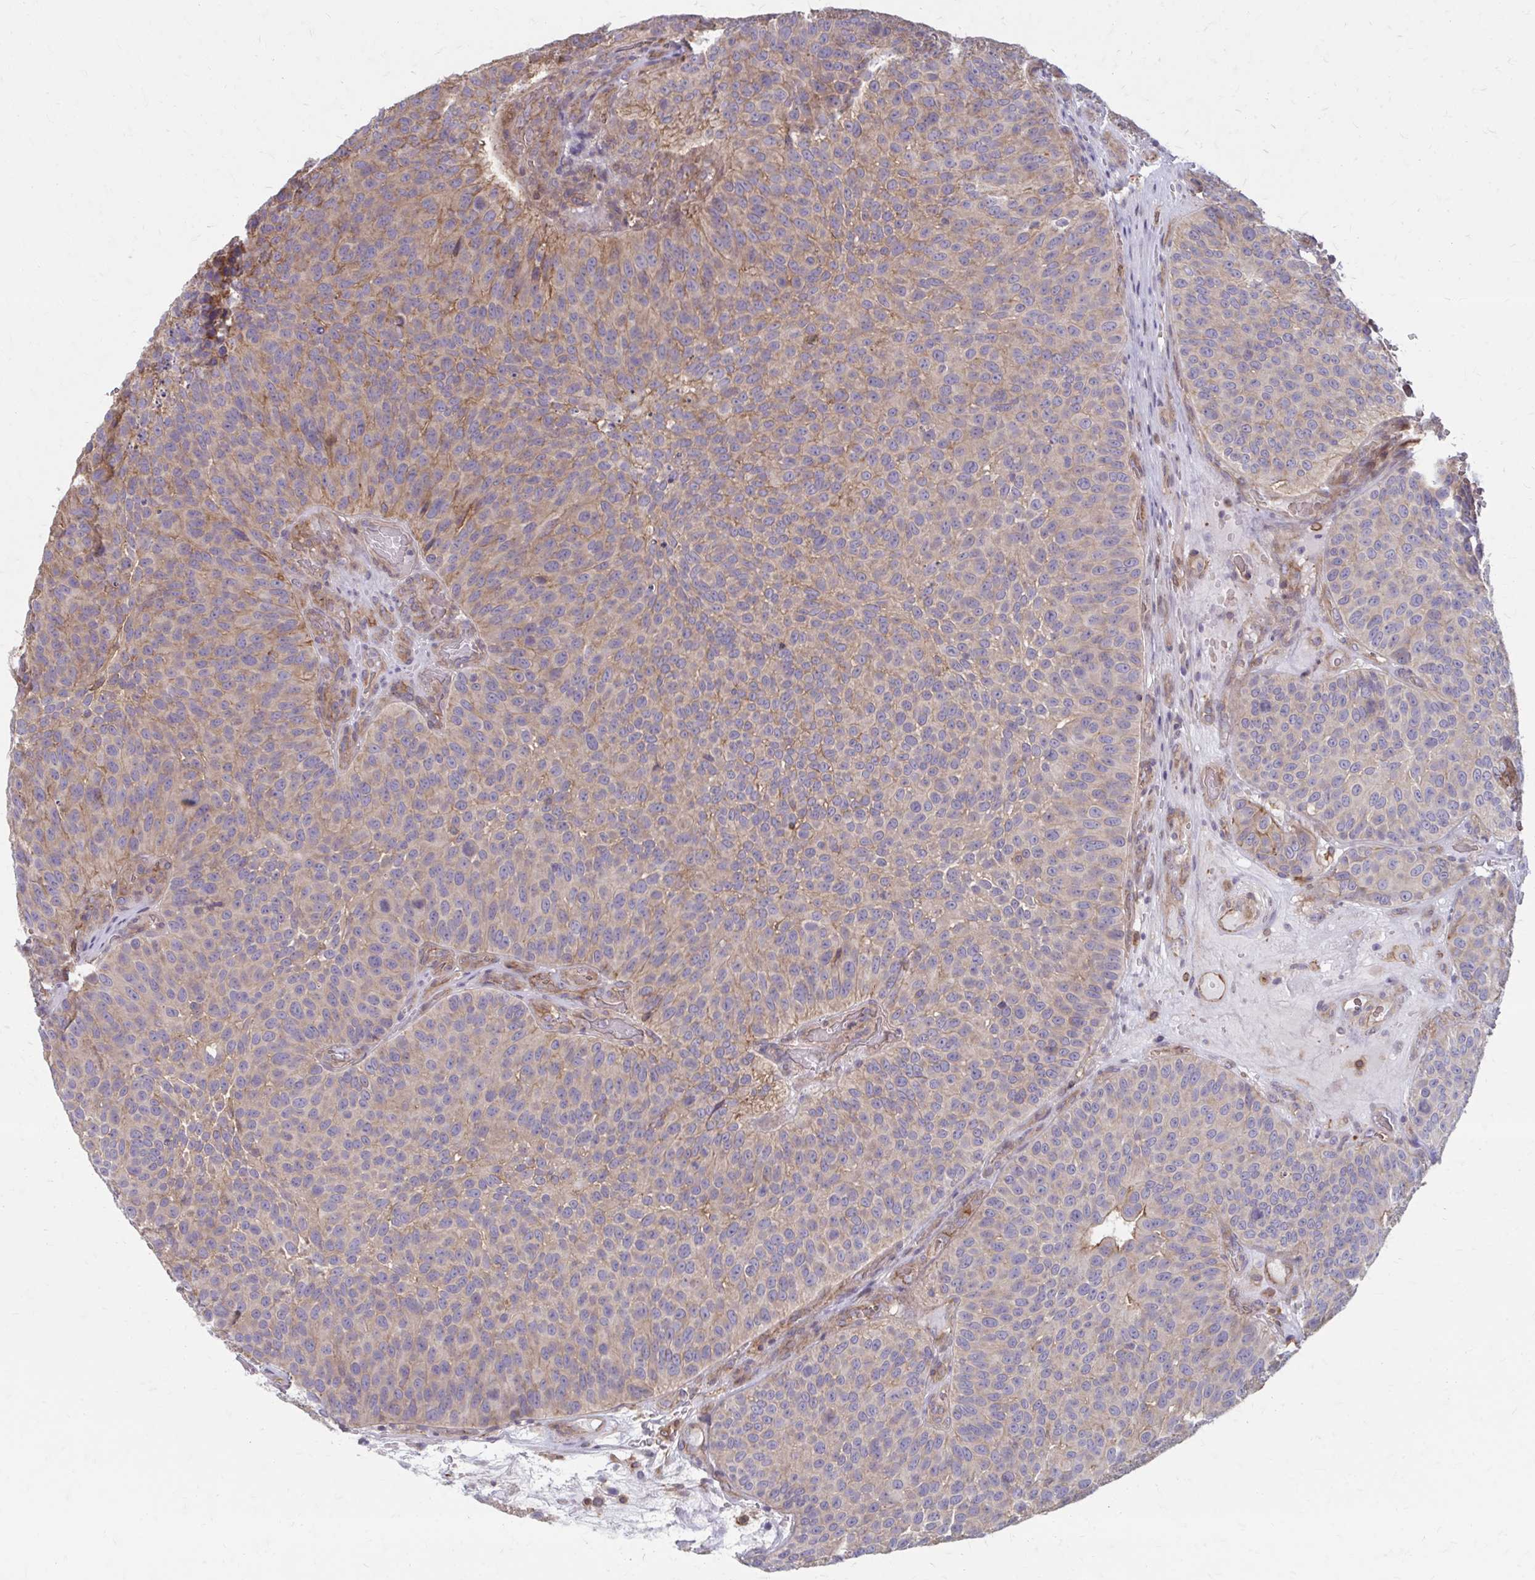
{"staining": {"intensity": "weak", "quantity": "25%-75%", "location": "cytoplasmic/membranous"}, "tissue": "urothelial cancer", "cell_type": "Tumor cells", "image_type": "cancer", "snomed": [{"axis": "morphology", "description": "Urothelial carcinoma, Low grade"}, {"axis": "topography", "description": "Urinary bladder"}], "caption": "Urothelial cancer stained for a protein (brown) reveals weak cytoplasmic/membranous positive positivity in approximately 25%-75% of tumor cells.", "gene": "MMP14", "patient": {"sex": "male", "age": 76}}